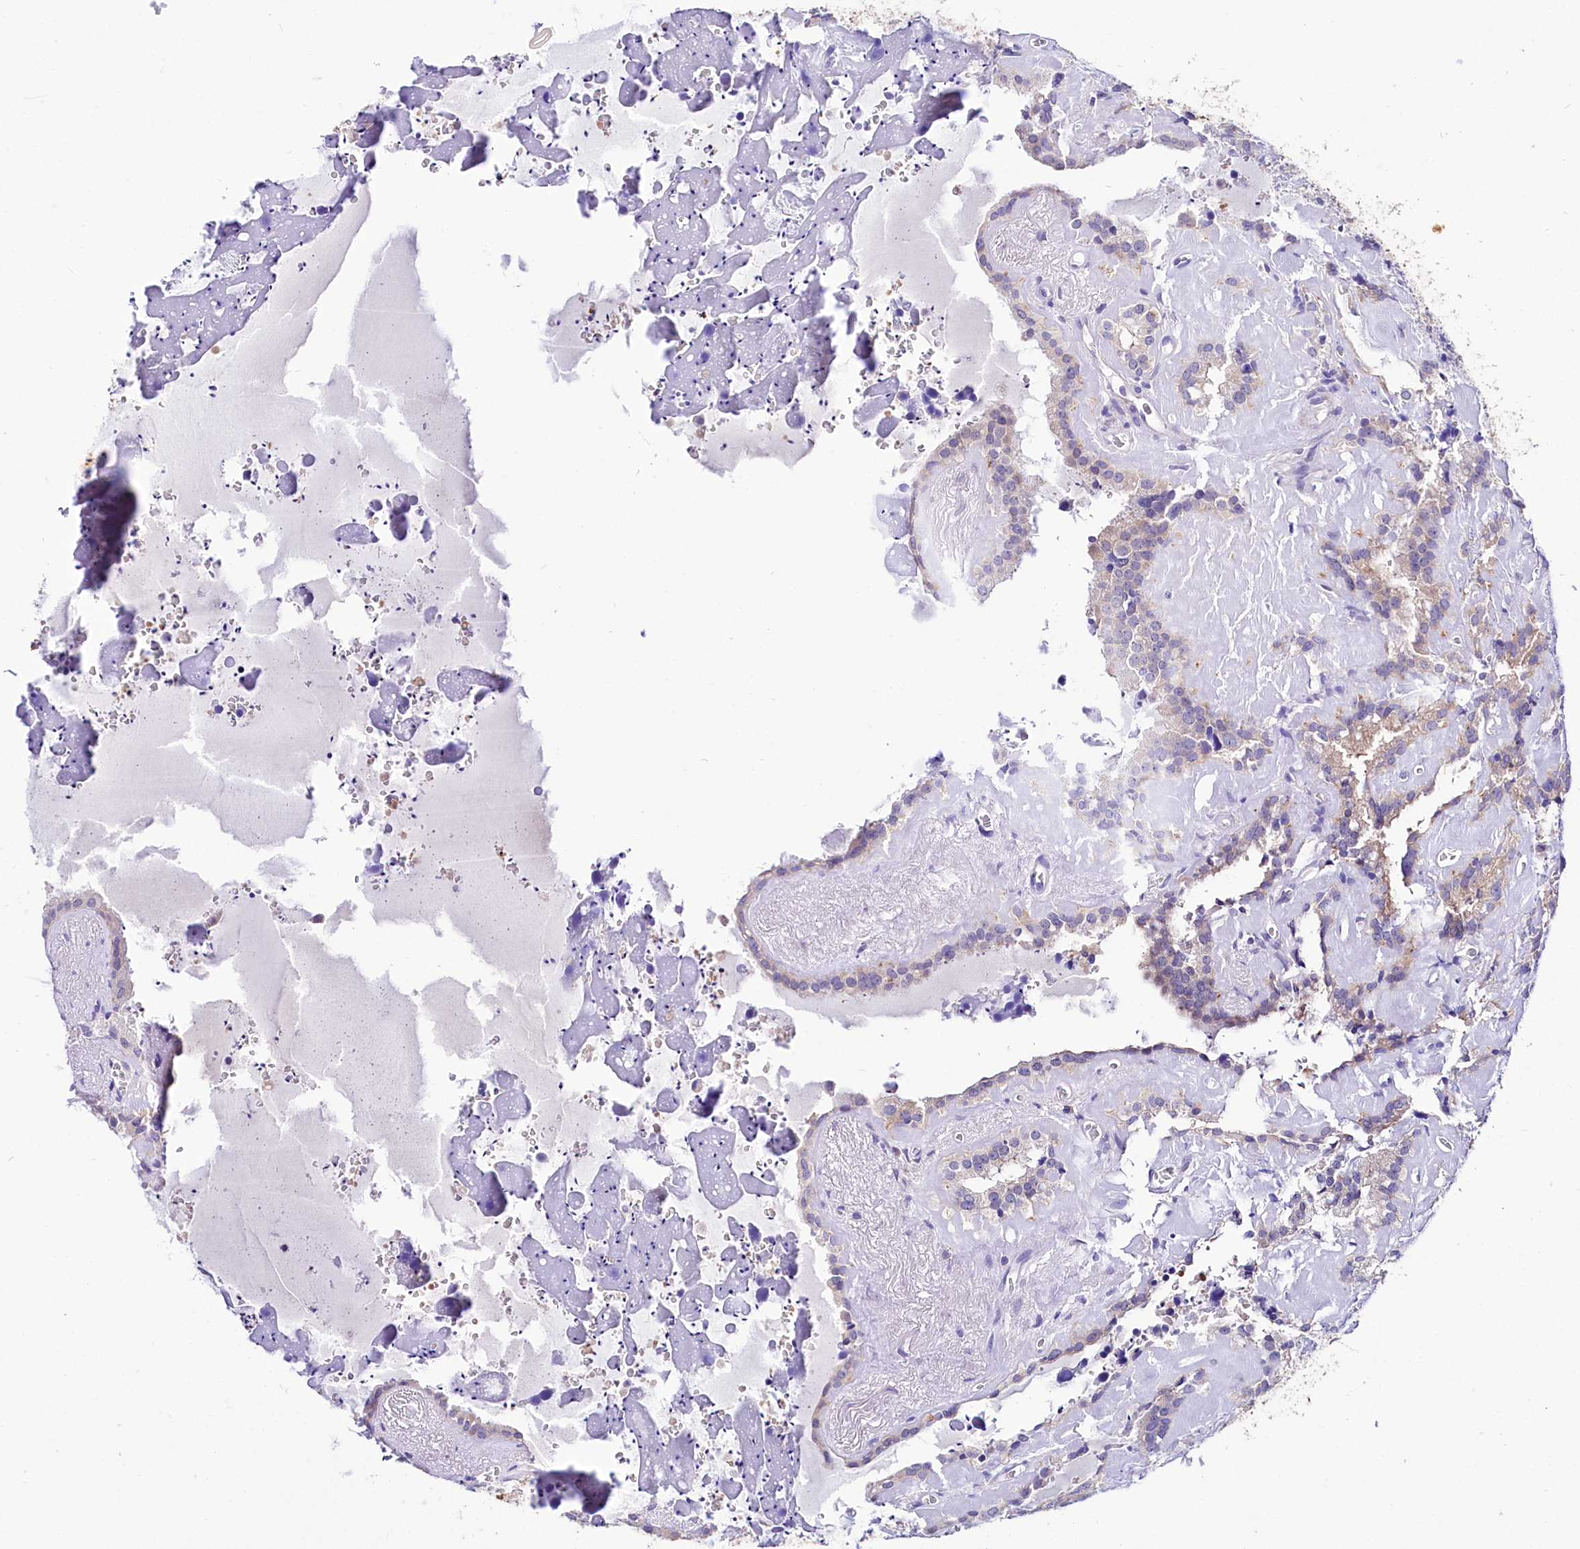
{"staining": {"intensity": "negative", "quantity": "none", "location": "none"}, "tissue": "seminal vesicle", "cell_type": "Glandular cells", "image_type": "normal", "snomed": [{"axis": "morphology", "description": "Normal tissue, NOS"}, {"axis": "topography", "description": "Prostate"}, {"axis": "topography", "description": "Seminal veicle"}], "caption": "This is a photomicrograph of immunohistochemistry (IHC) staining of benign seminal vesicle, which shows no staining in glandular cells.", "gene": "ABHD5", "patient": {"sex": "male", "age": 59}}